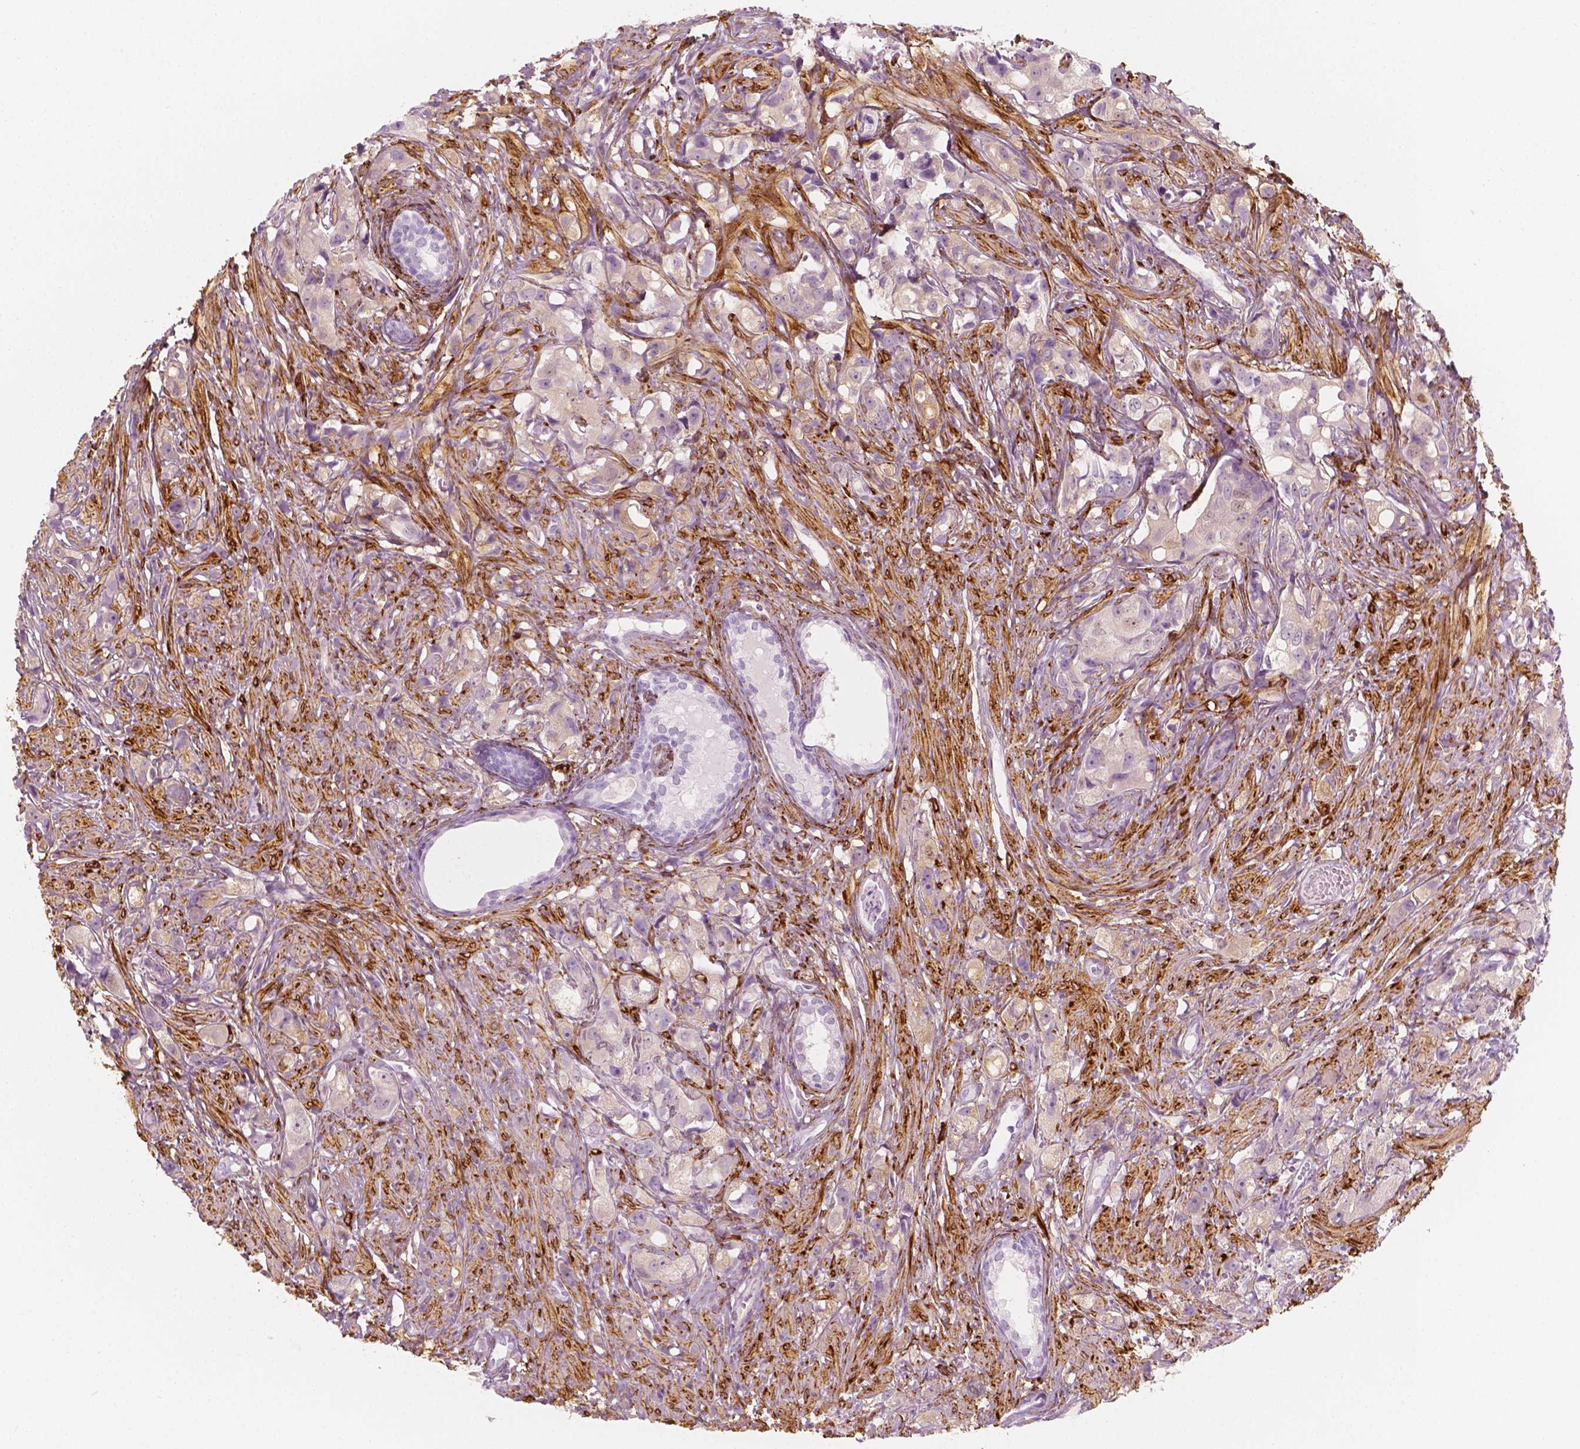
{"staining": {"intensity": "negative", "quantity": "none", "location": "none"}, "tissue": "prostate cancer", "cell_type": "Tumor cells", "image_type": "cancer", "snomed": [{"axis": "morphology", "description": "Adenocarcinoma, High grade"}, {"axis": "topography", "description": "Prostate"}], "caption": "Prostate high-grade adenocarcinoma was stained to show a protein in brown. There is no significant positivity in tumor cells.", "gene": "CES1", "patient": {"sex": "male", "age": 75}}